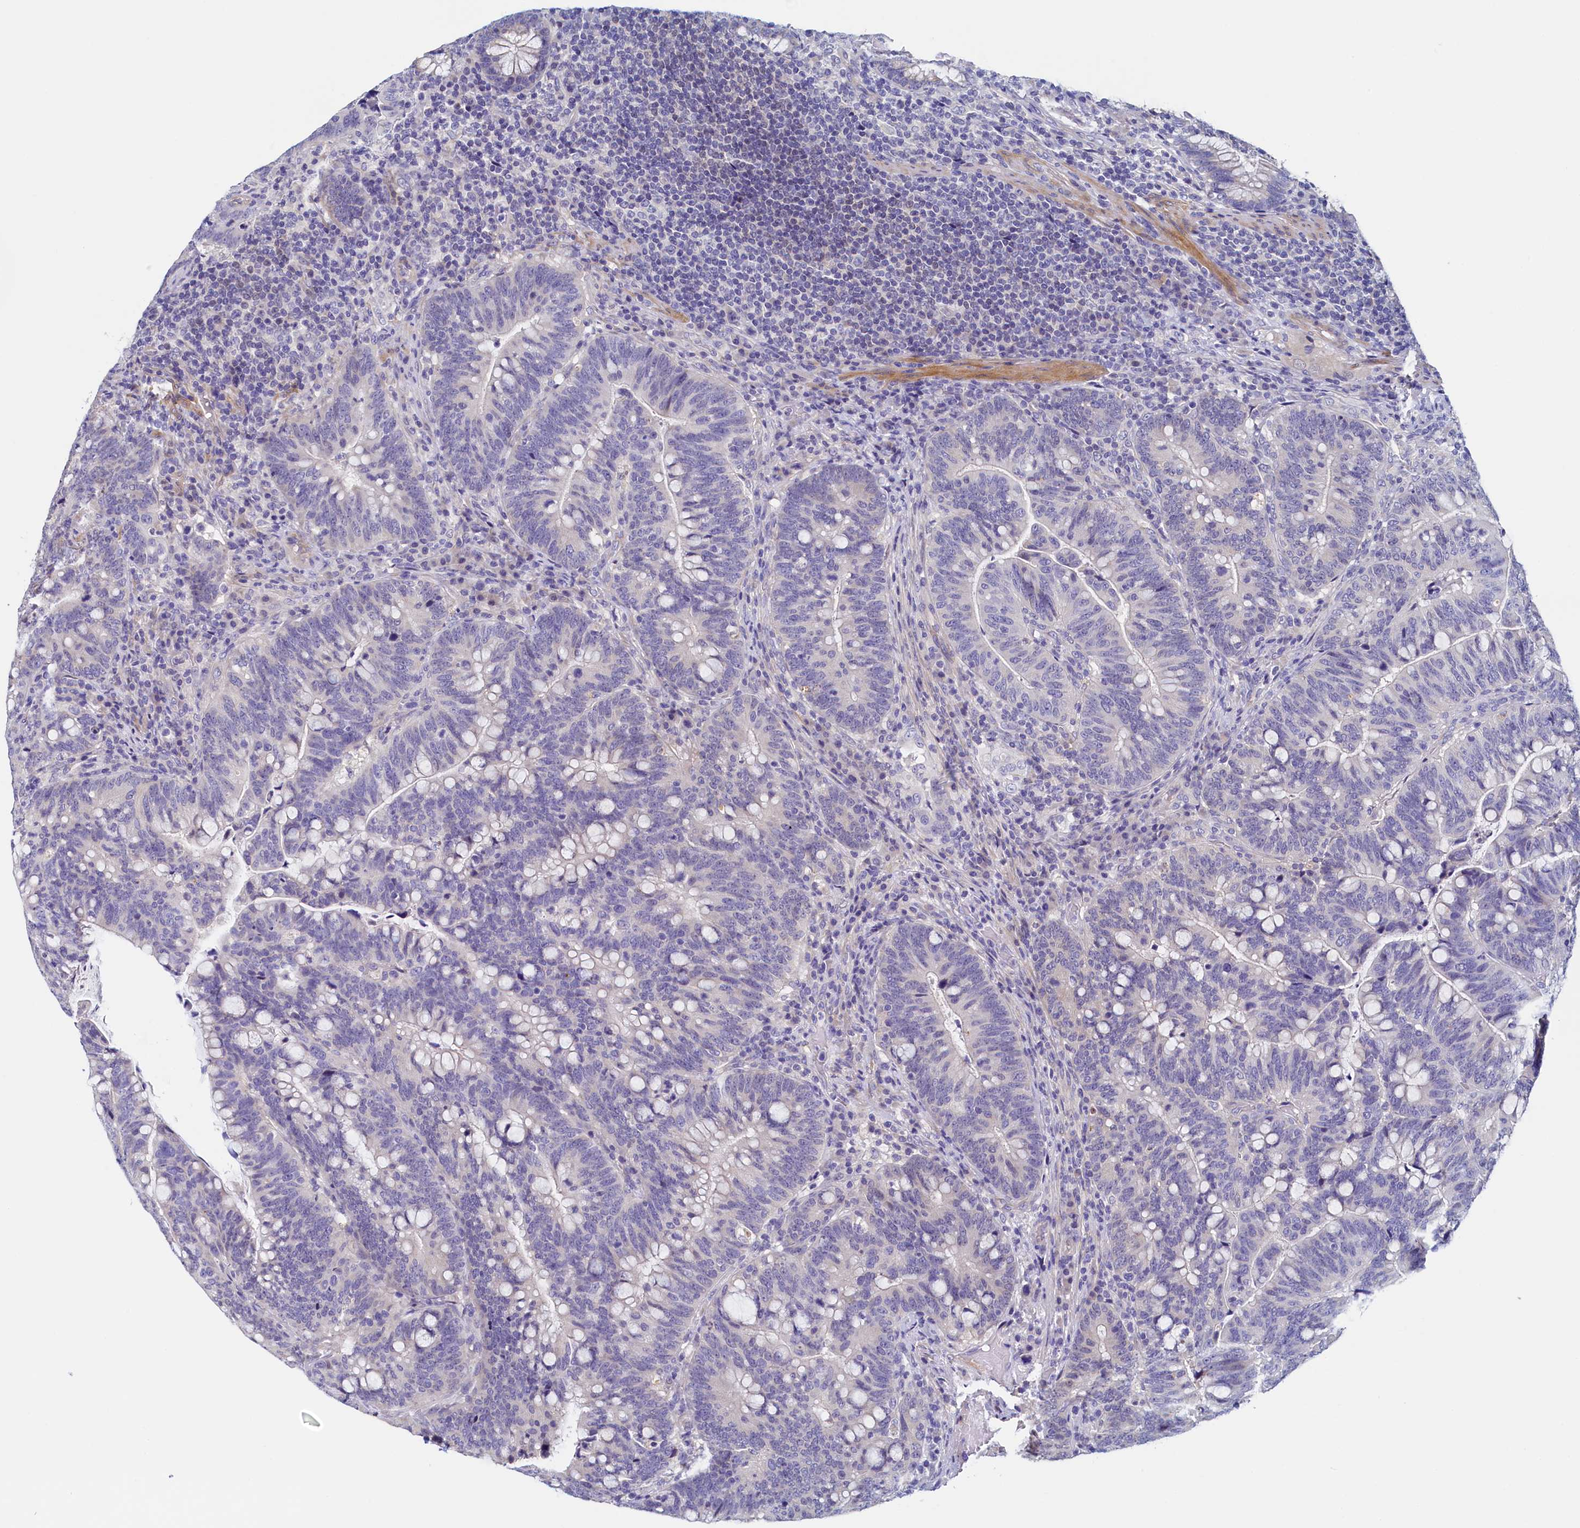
{"staining": {"intensity": "negative", "quantity": "none", "location": "none"}, "tissue": "colorectal cancer", "cell_type": "Tumor cells", "image_type": "cancer", "snomed": [{"axis": "morphology", "description": "Normal tissue, NOS"}, {"axis": "morphology", "description": "Adenocarcinoma, NOS"}, {"axis": "topography", "description": "Colon"}], "caption": "An IHC image of colorectal cancer is shown. There is no staining in tumor cells of colorectal cancer. Brightfield microscopy of immunohistochemistry (IHC) stained with DAB (3,3'-diaminobenzidine) (brown) and hematoxylin (blue), captured at high magnification.", "gene": "DTD1", "patient": {"sex": "female", "age": 66}}